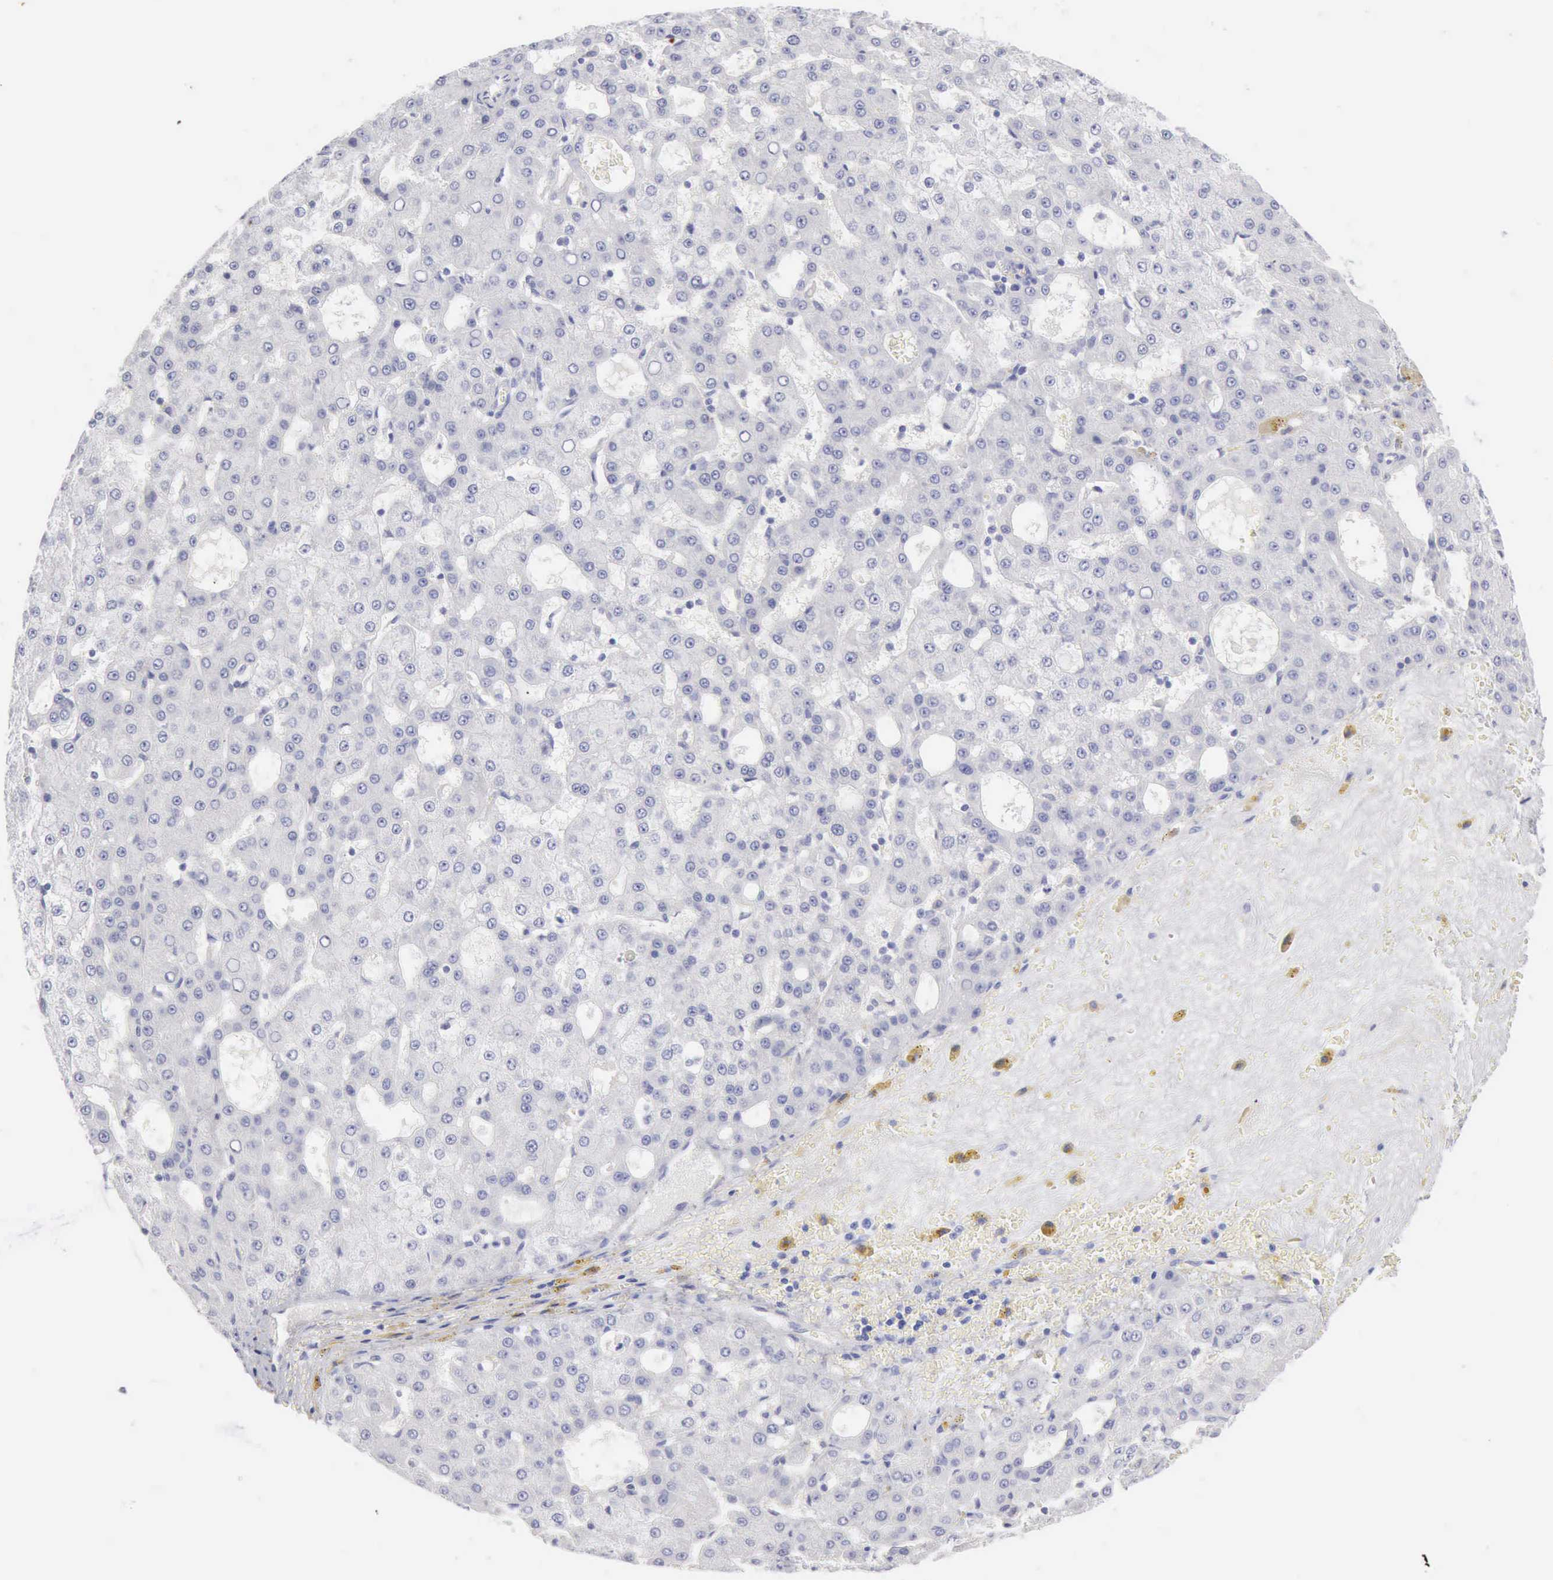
{"staining": {"intensity": "negative", "quantity": "none", "location": "none"}, "tissue": "liver cancer", "cell_type": "Tumor cells", "image_type": "cancer", "snomed": [{"axis": "morphology", "description": "Carcinoma, Hepatocellular, NOS"}, {"axis": "topography", "description": "Liver"}], "caption": "An immunohistochemistry (IHC) micrograph of liver hepatocellular carcinoma is shown. There is no staining in tumor cells of liver hepatocellular carcinoma. The staining is performed using DAB brown chromogen with nuclei counter-stained in using hematoxylin.", "gene": "KRT10", "patient": {"sex": "male", "age": 47}}